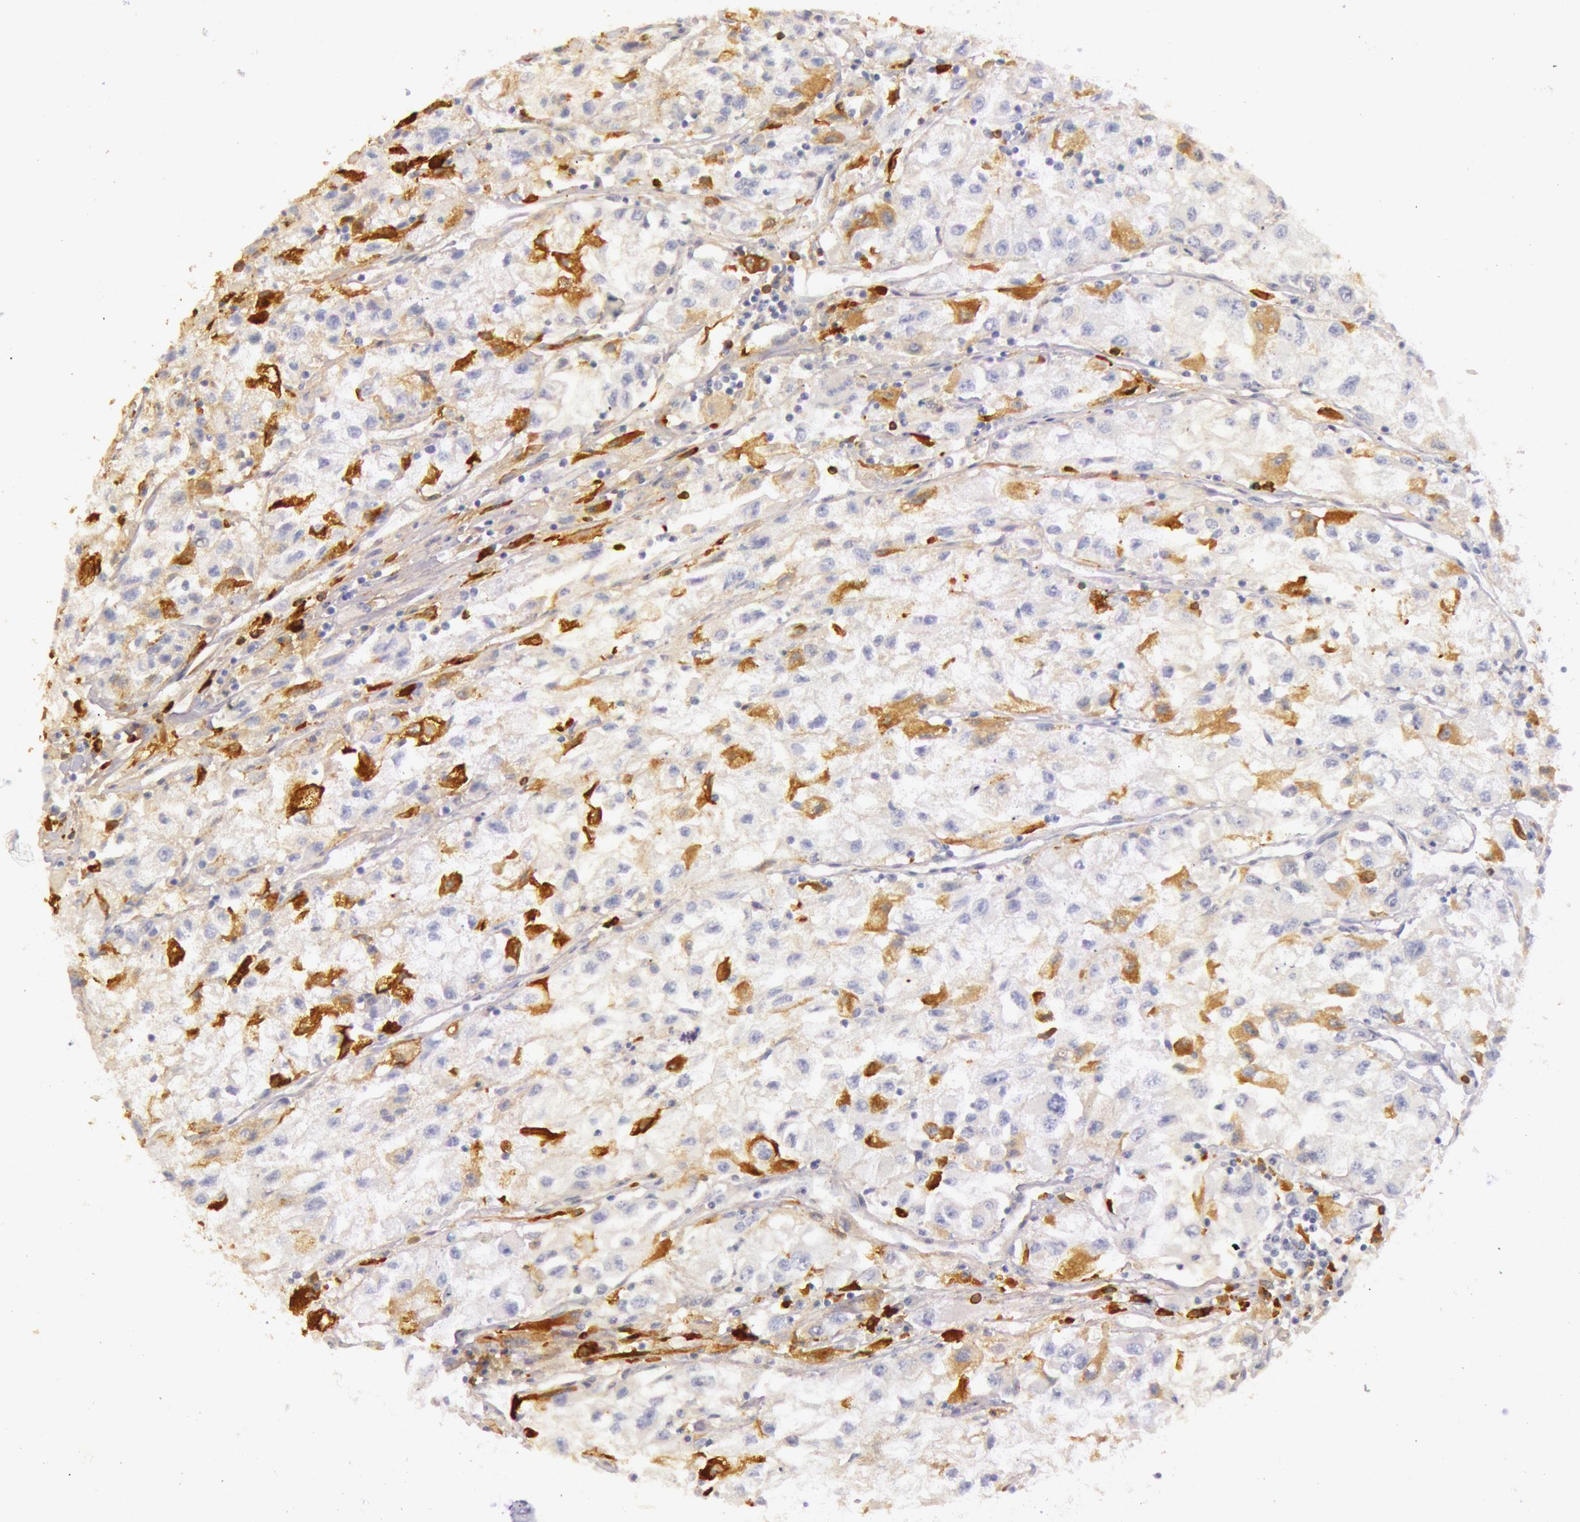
{"staining": {"intensity": "negative", "quantity": "none", "location": "none"}, "tissue": "renal cancer", "cell_type": "Tumor cells", "image_type": "cancer", "snomed": [{"axis": "morphology", "description": "Adenocarcinoma, NOS"}, {"axis": "topography", "description": "Kidney"}], "caption": "Adenocarcinoma (renal) stained for a protein using IHC shows no positivity tumor cells.", "gene": "C4BPA", "patient": {"sex": "male", "age": 59}}